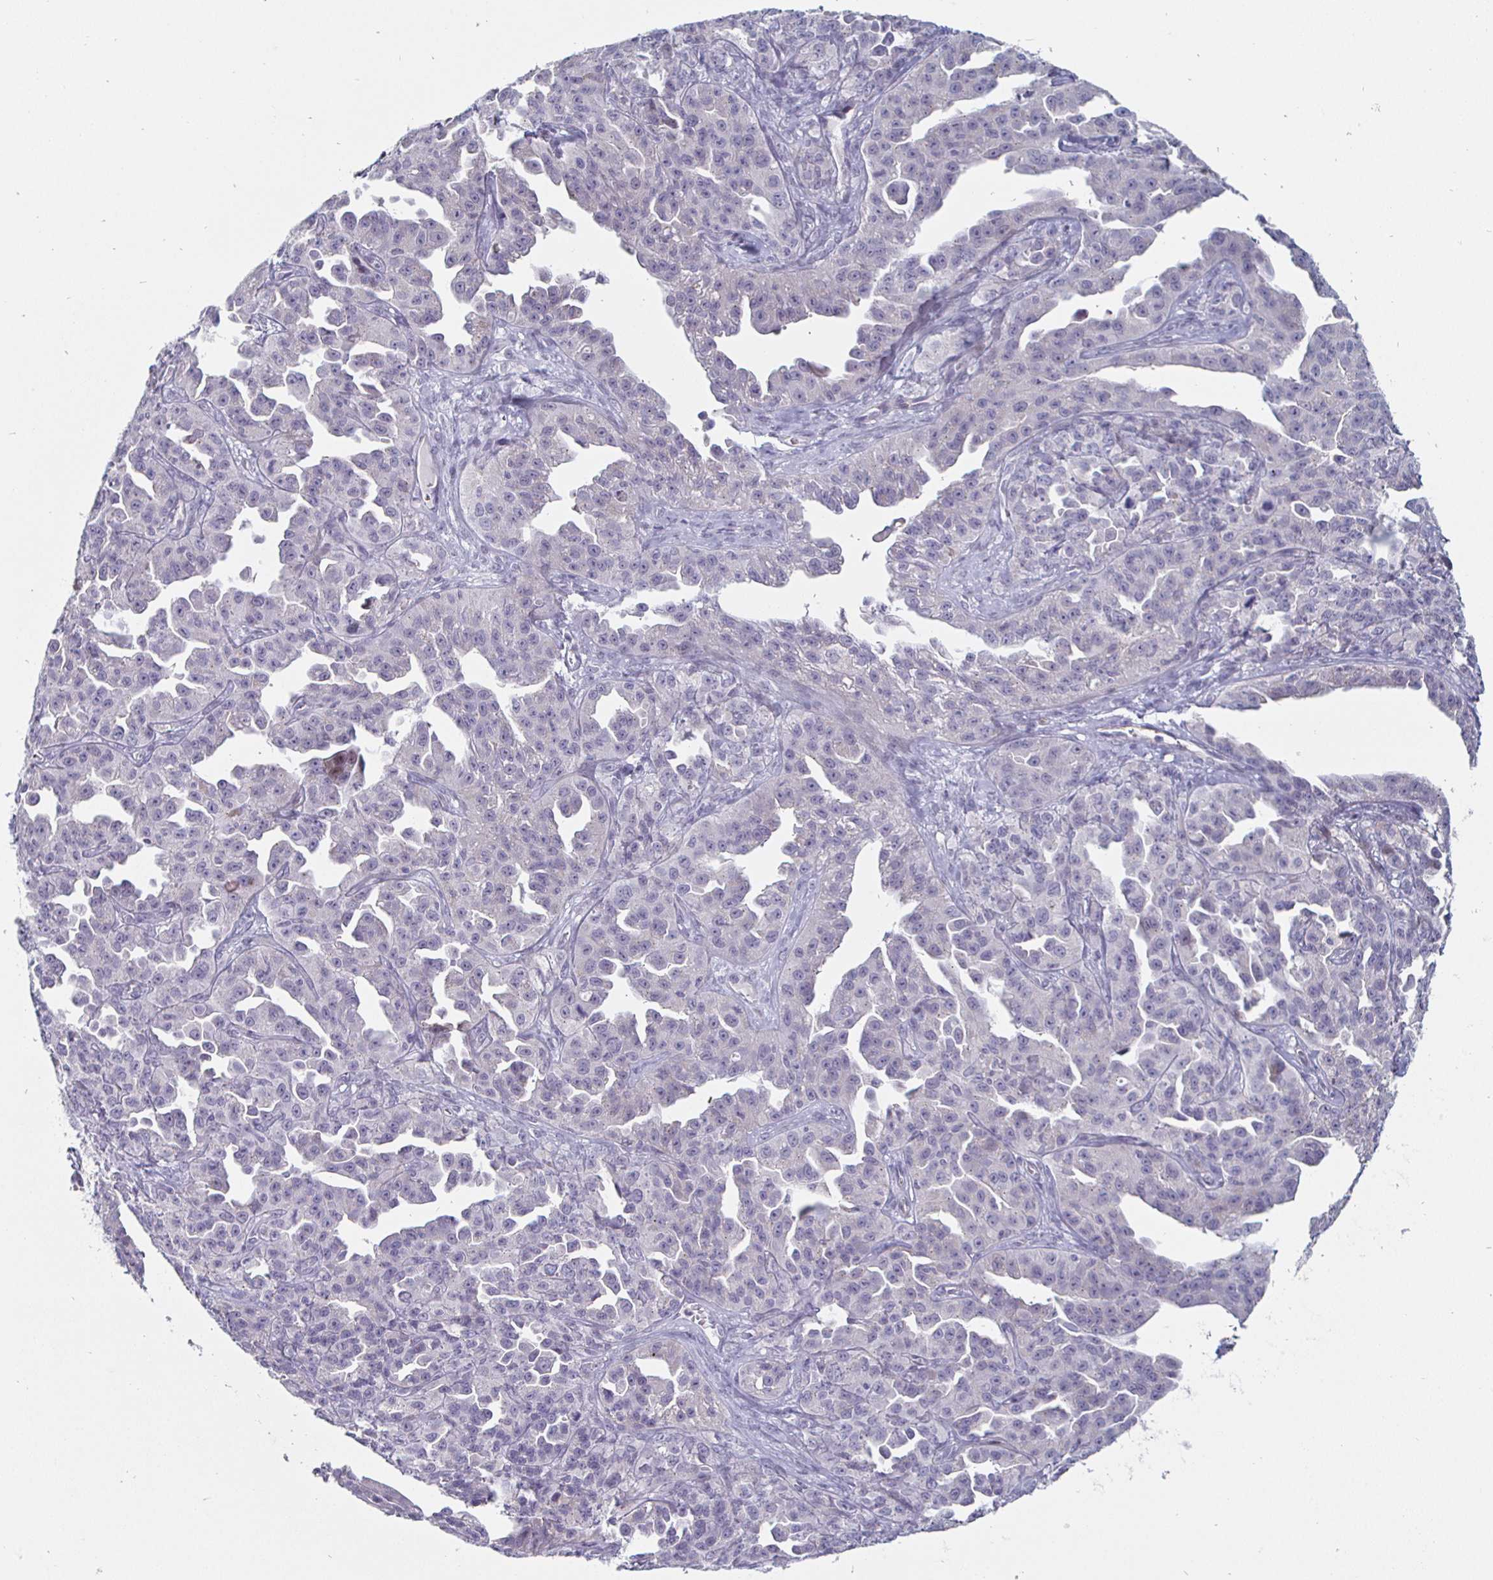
{"staining": {"intensity": "negative", "quantity": "none", "location": "none"}, "tissue": "ovarian cancer", "cell_type": "Tumor cells", "image_type": "cancer", "snomed": [{"axis": "morphology", "description": "Cystadenocarcinoma, serous, NOS"}, {"axis": "topography", "description": "Ovary"}], "caption": "IHC of serous cystadenocarcinoma (ovarian) reveals no positivity in tumor cells.", "gene": "DMRTB1", "patient": {"sex": "female", "age": 75}}